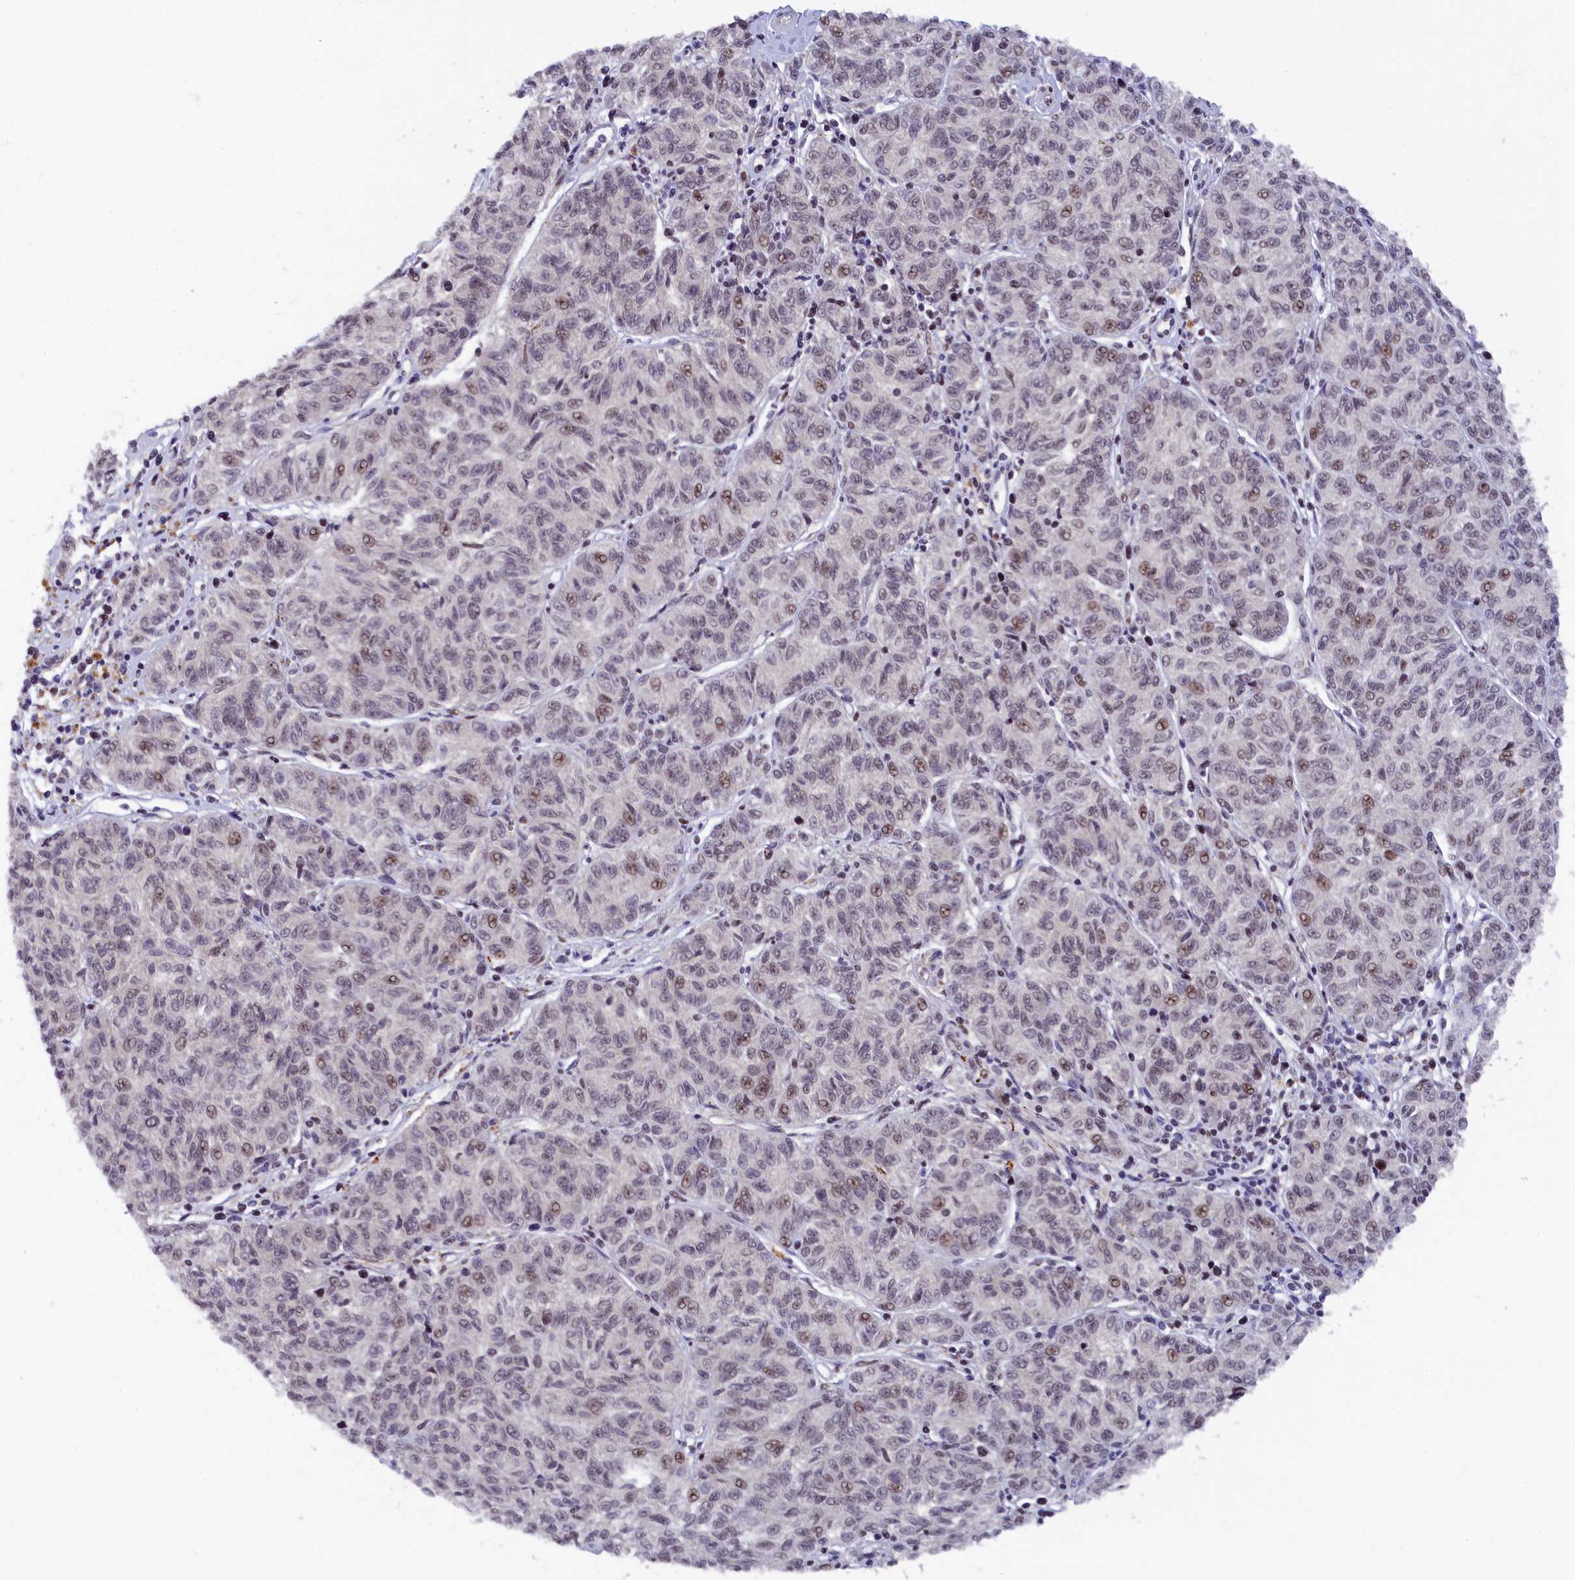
{"staining": {"intensity": "moderate", "quantity": "<25%", "location": "nuclear"}, "tissue": "melanoma", "cell_type": "Tumor cells", "image_type": "cancer", "snomed": [{"axis": "morphology", "description": "Malignant melanoma, NOS"}, {"axis": "topography", "description": "Skin"}], "caption": "Immunohistochemical staining of melanoma exhibits moderate nuclear protein expression in about <25% of tumor cells.", "gene": "ADIG", "patient": {"sex": "female", "age": 72}}